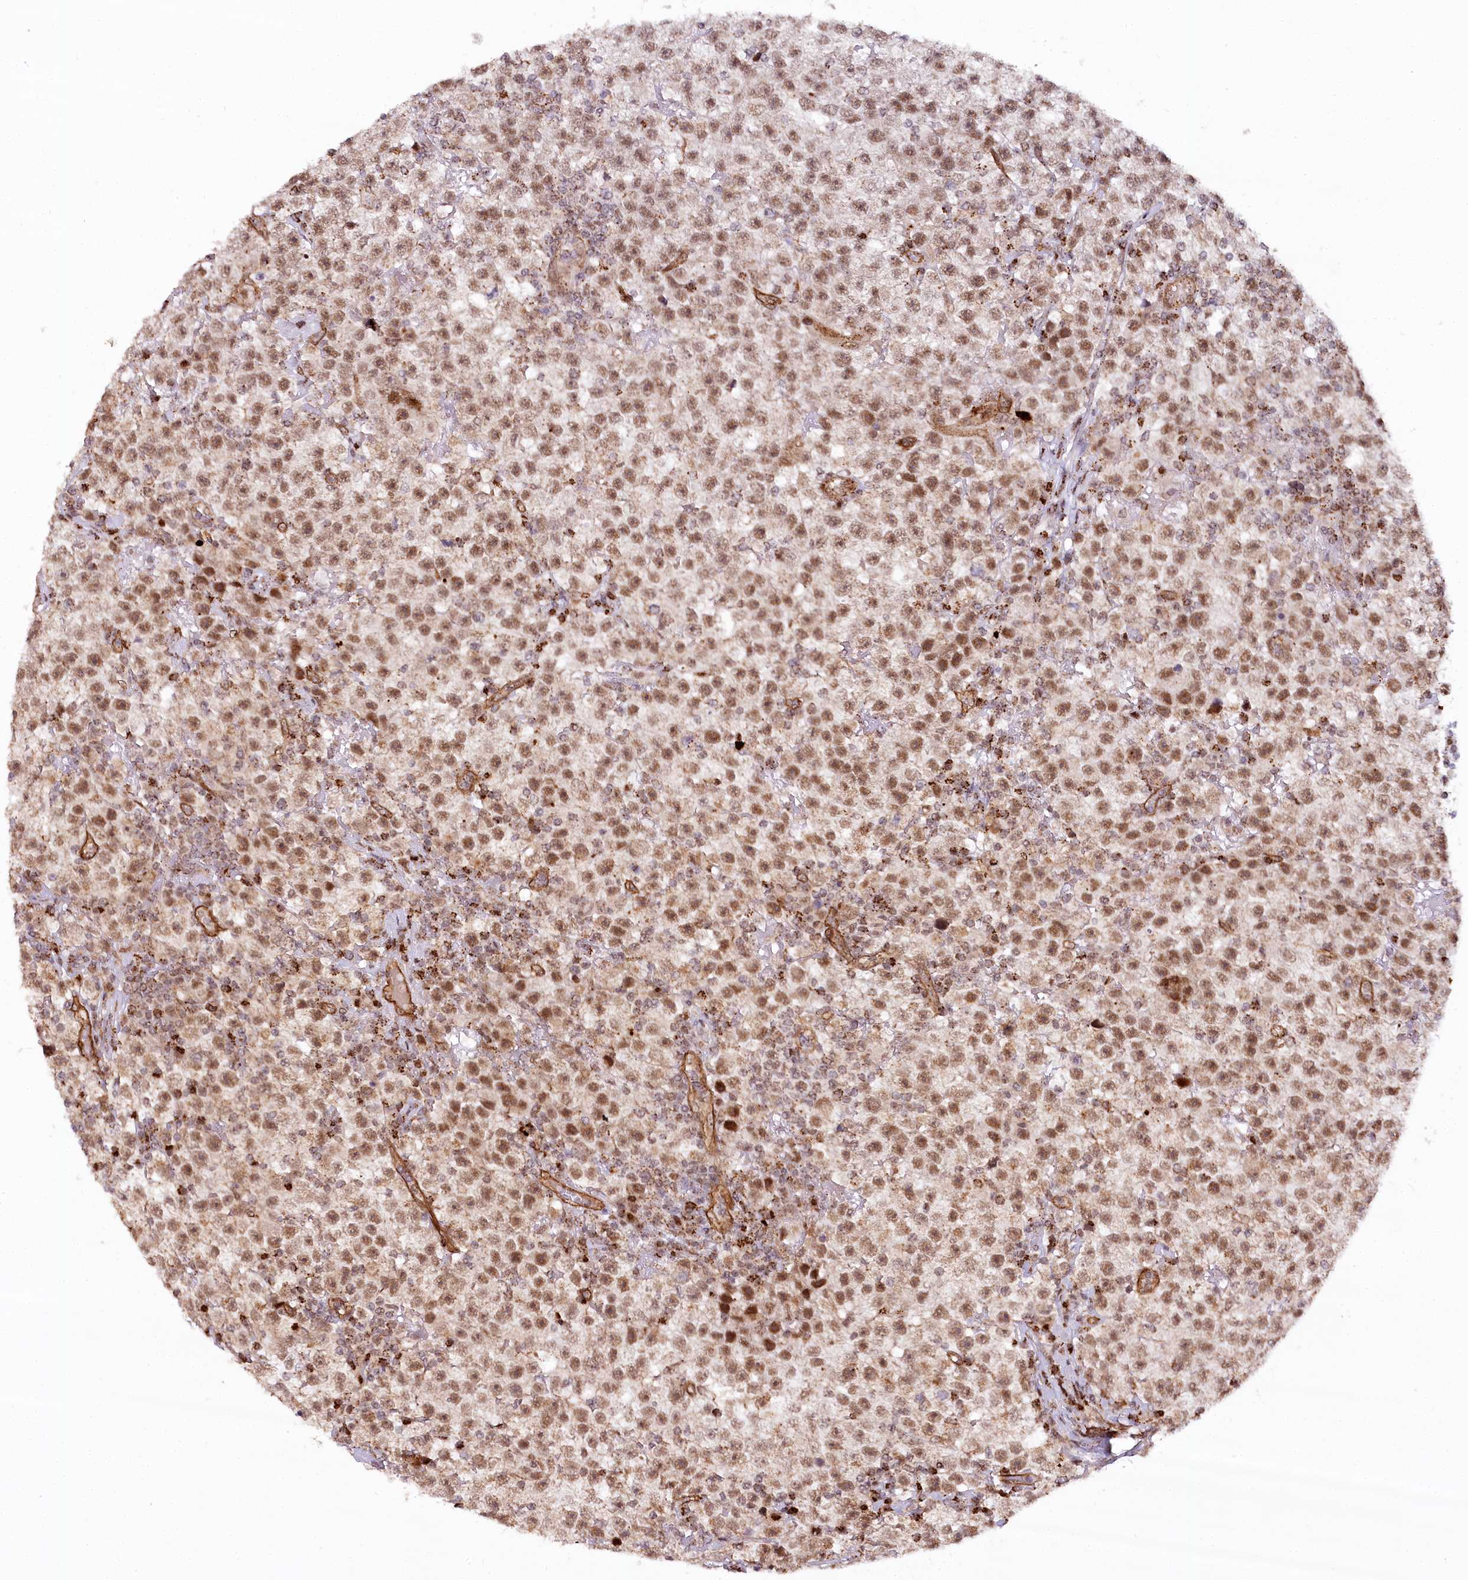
{"staining": {"intensity": "moderate", "quantity": ">75%", "location": "nuclear"}, "tissue": "testis cancer", "cell_type": "Tumor cells", "image_type": "cancer", "snomed": [{"axis": "morphology", "description": "Seminoma, NOS"}, {"axis": "topography", "description": "Testis"}], "caption": "Testis cancer (seminoma) tissue displays moderate nuclear positivity in approximately >75% of tumor cells", "gene": "COPG1", "patient": {"sex": "male", "age": 22}}